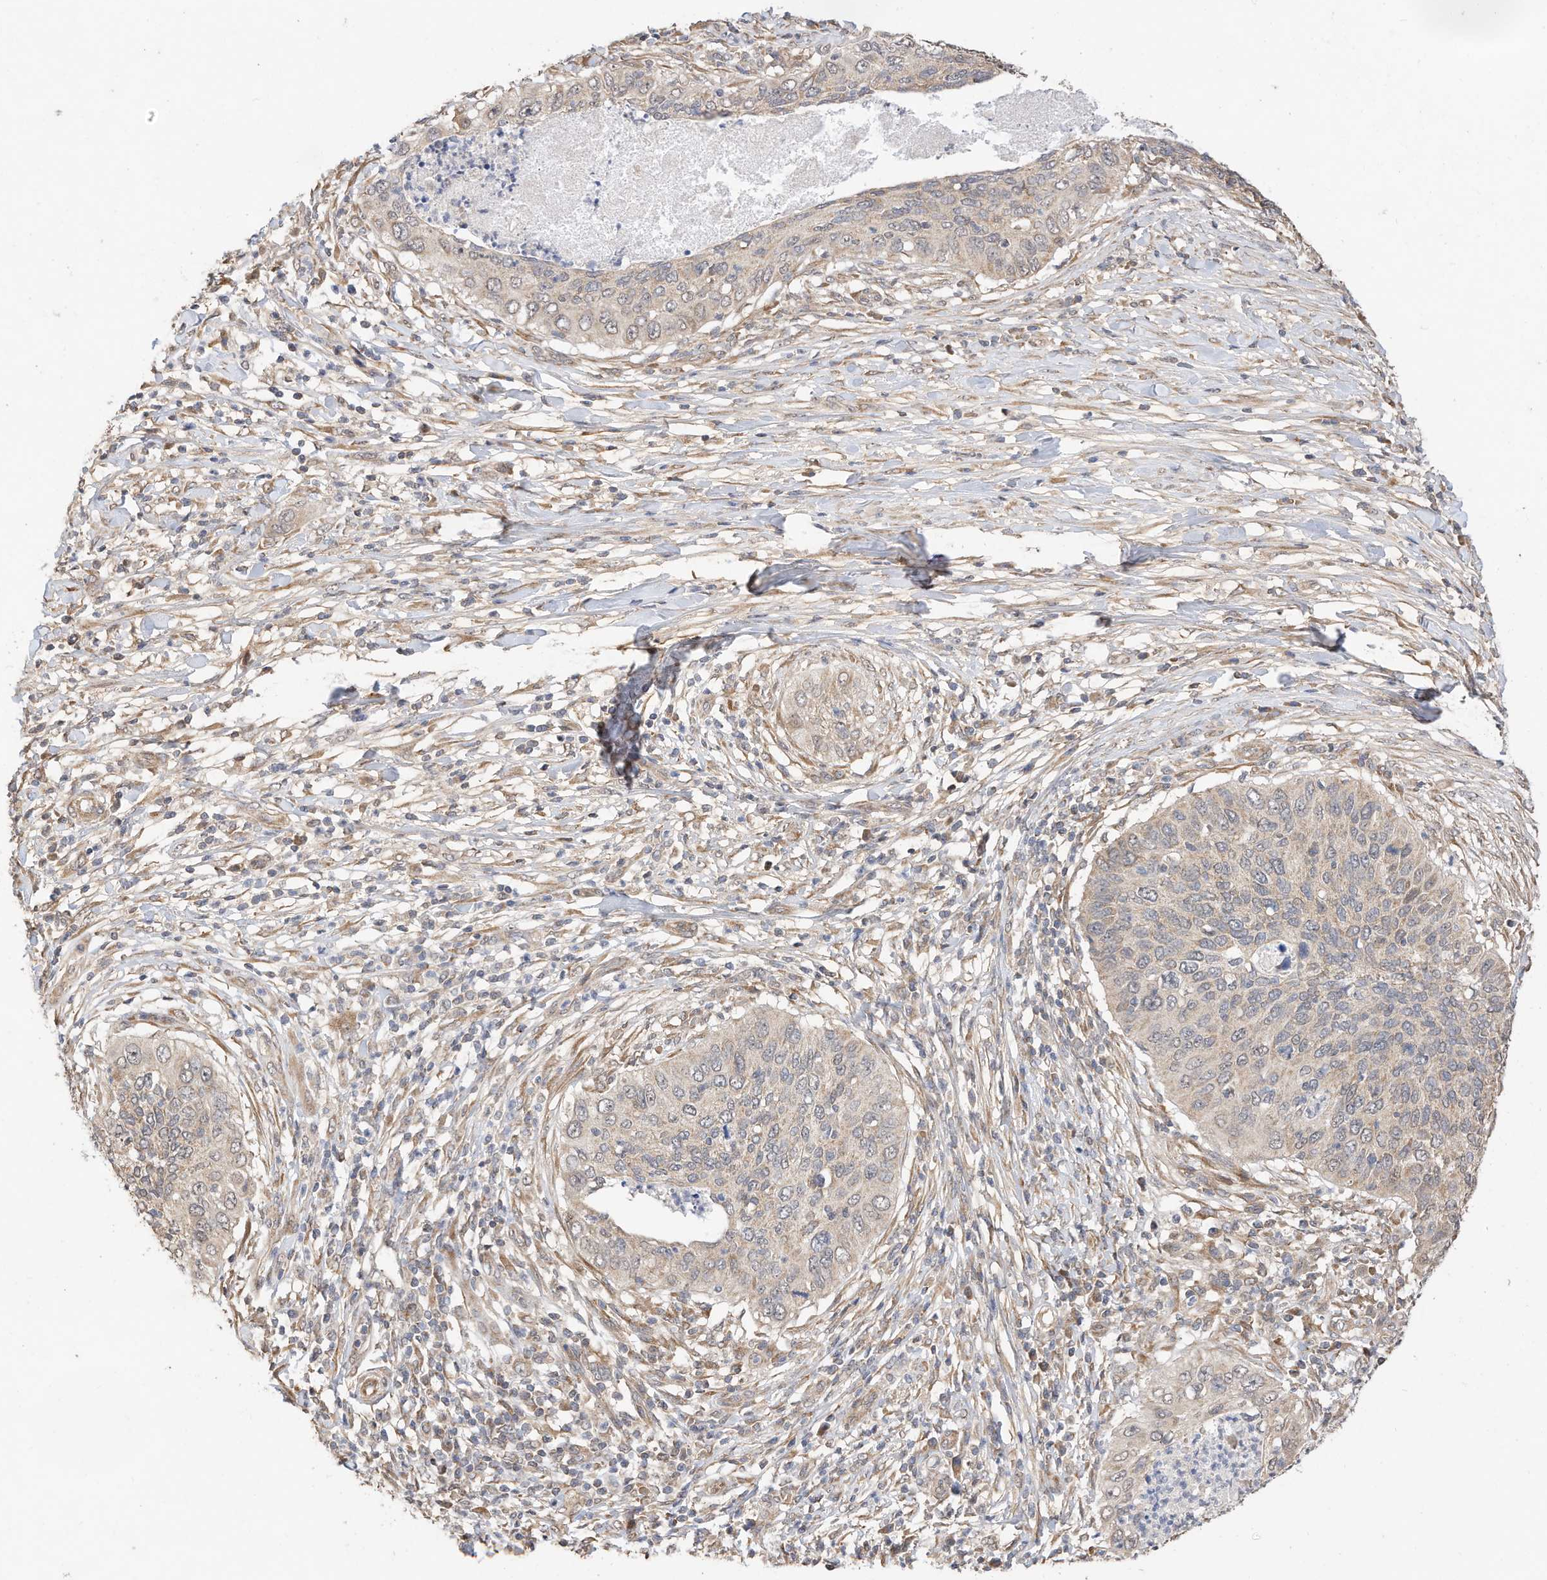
{"staining": {"intensity": "negative", "quantity": "none", "location": "none"}, "tissue": "cervical cancer", "cell_type": "Tumor cells", "image_type": "cancer", "snomed": [{"axis": "morphology", "description": "Squamous cell carcinoma, NOS"}, {"axis": "topography", "description": "Cervix"}], "caption": "A photomicrograph of human cervical cancer (squamous cell carcinoma) is negative for staining in tumor cells.", "gene": "CAGE1", "patient": {"sex": "female", "age": 38}}